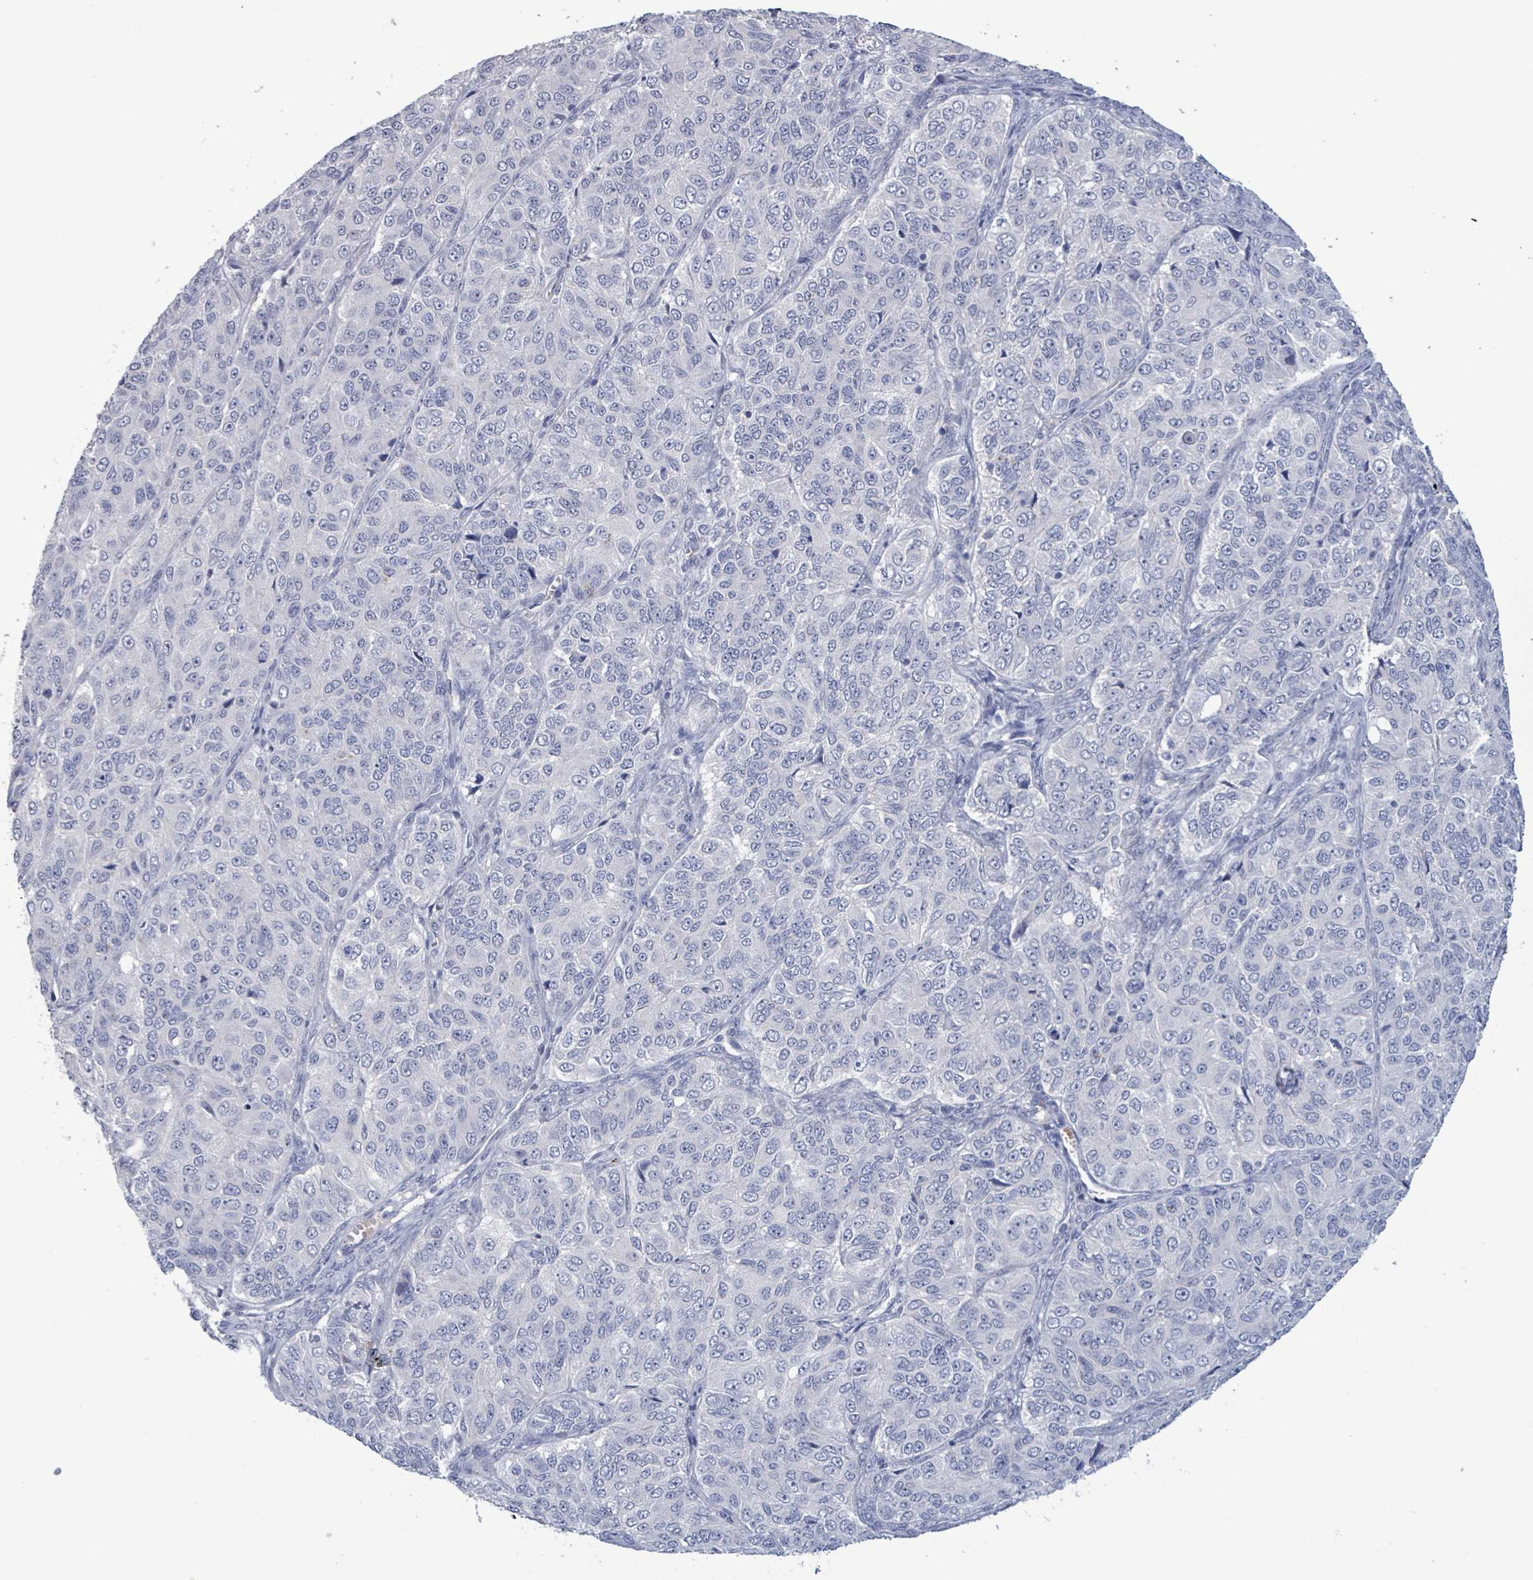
{"staining": {"intensity": "negative", "quantity": "none", "location": "none"}, "tissue": "ovarian cancer", "cell_type": "Tumor cells", "image_type": "cancer", "snomed": [{"axis": "morphology", "description": "Carcinoma, endometroid"}, {"axis": "topography", "description": "Ovary"}], "caption": "An image of endometroid carcinoma (ovarian) stained for a protein shows no brown staining in tumor cells.", "gene": "PKLR", "patient": {"sex": "female", "age": 51}}